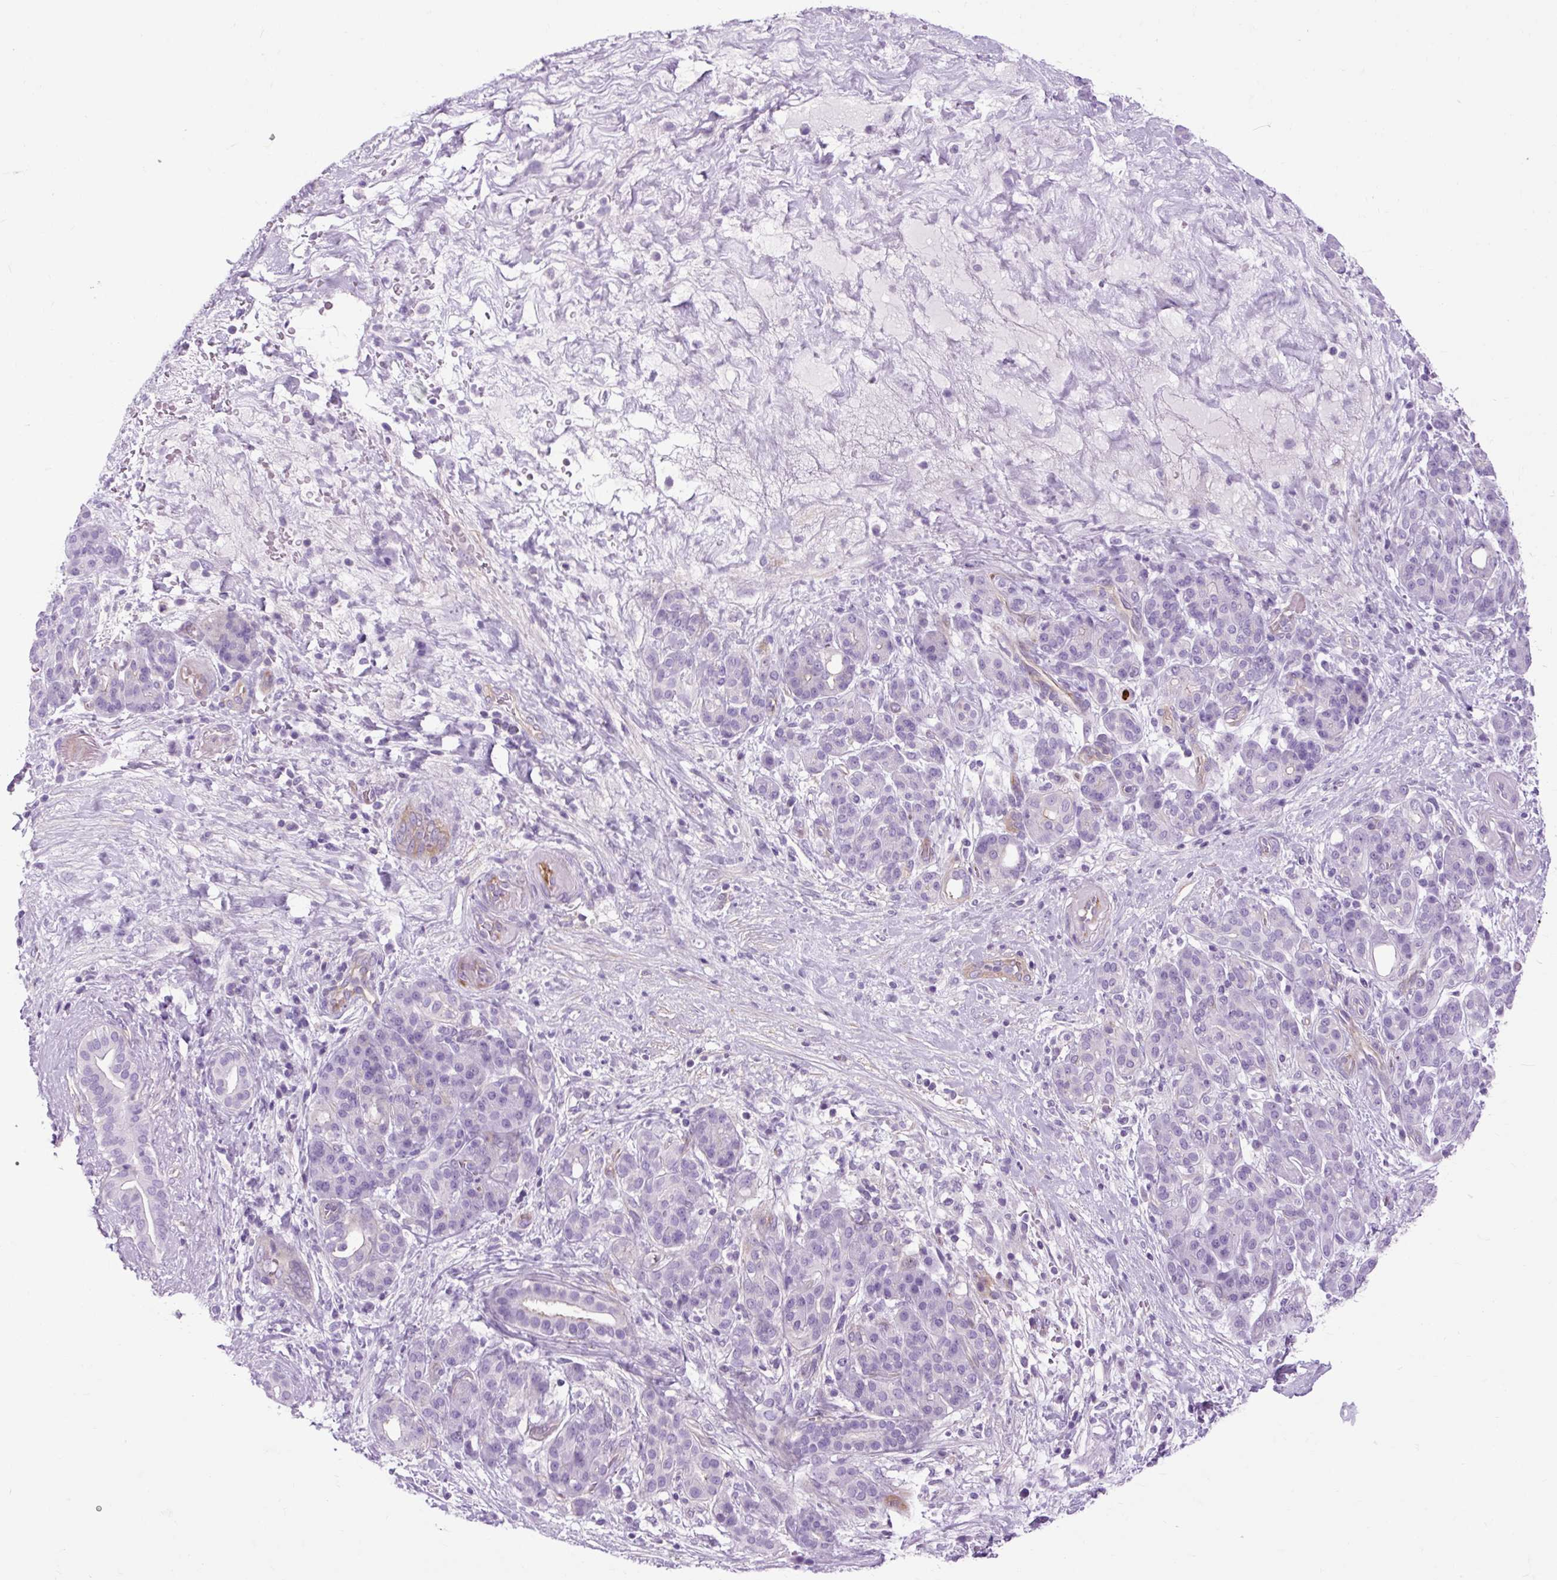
{"staining": {"intensity": "negative", "quantity": "none", "location": "none"}, "tissue": "pancreatic cancer", "cell_type": "Tumor cells", "image_type": "cancer", "snomed": [{"axis": "morphology", "description": "Adenocarcinoma, NOS"}, {"axis": "topography", "description": "Pancreas"}], "caption": "Immunohistochemistry (IHC) image of neoplastic tissue: human adenocarcinoma (pancreatic) stained with DAB reveals no significant protein positivity in tumor cells.", "gene": "OOEP", "patient": {"sex": "male", "age": 44}}